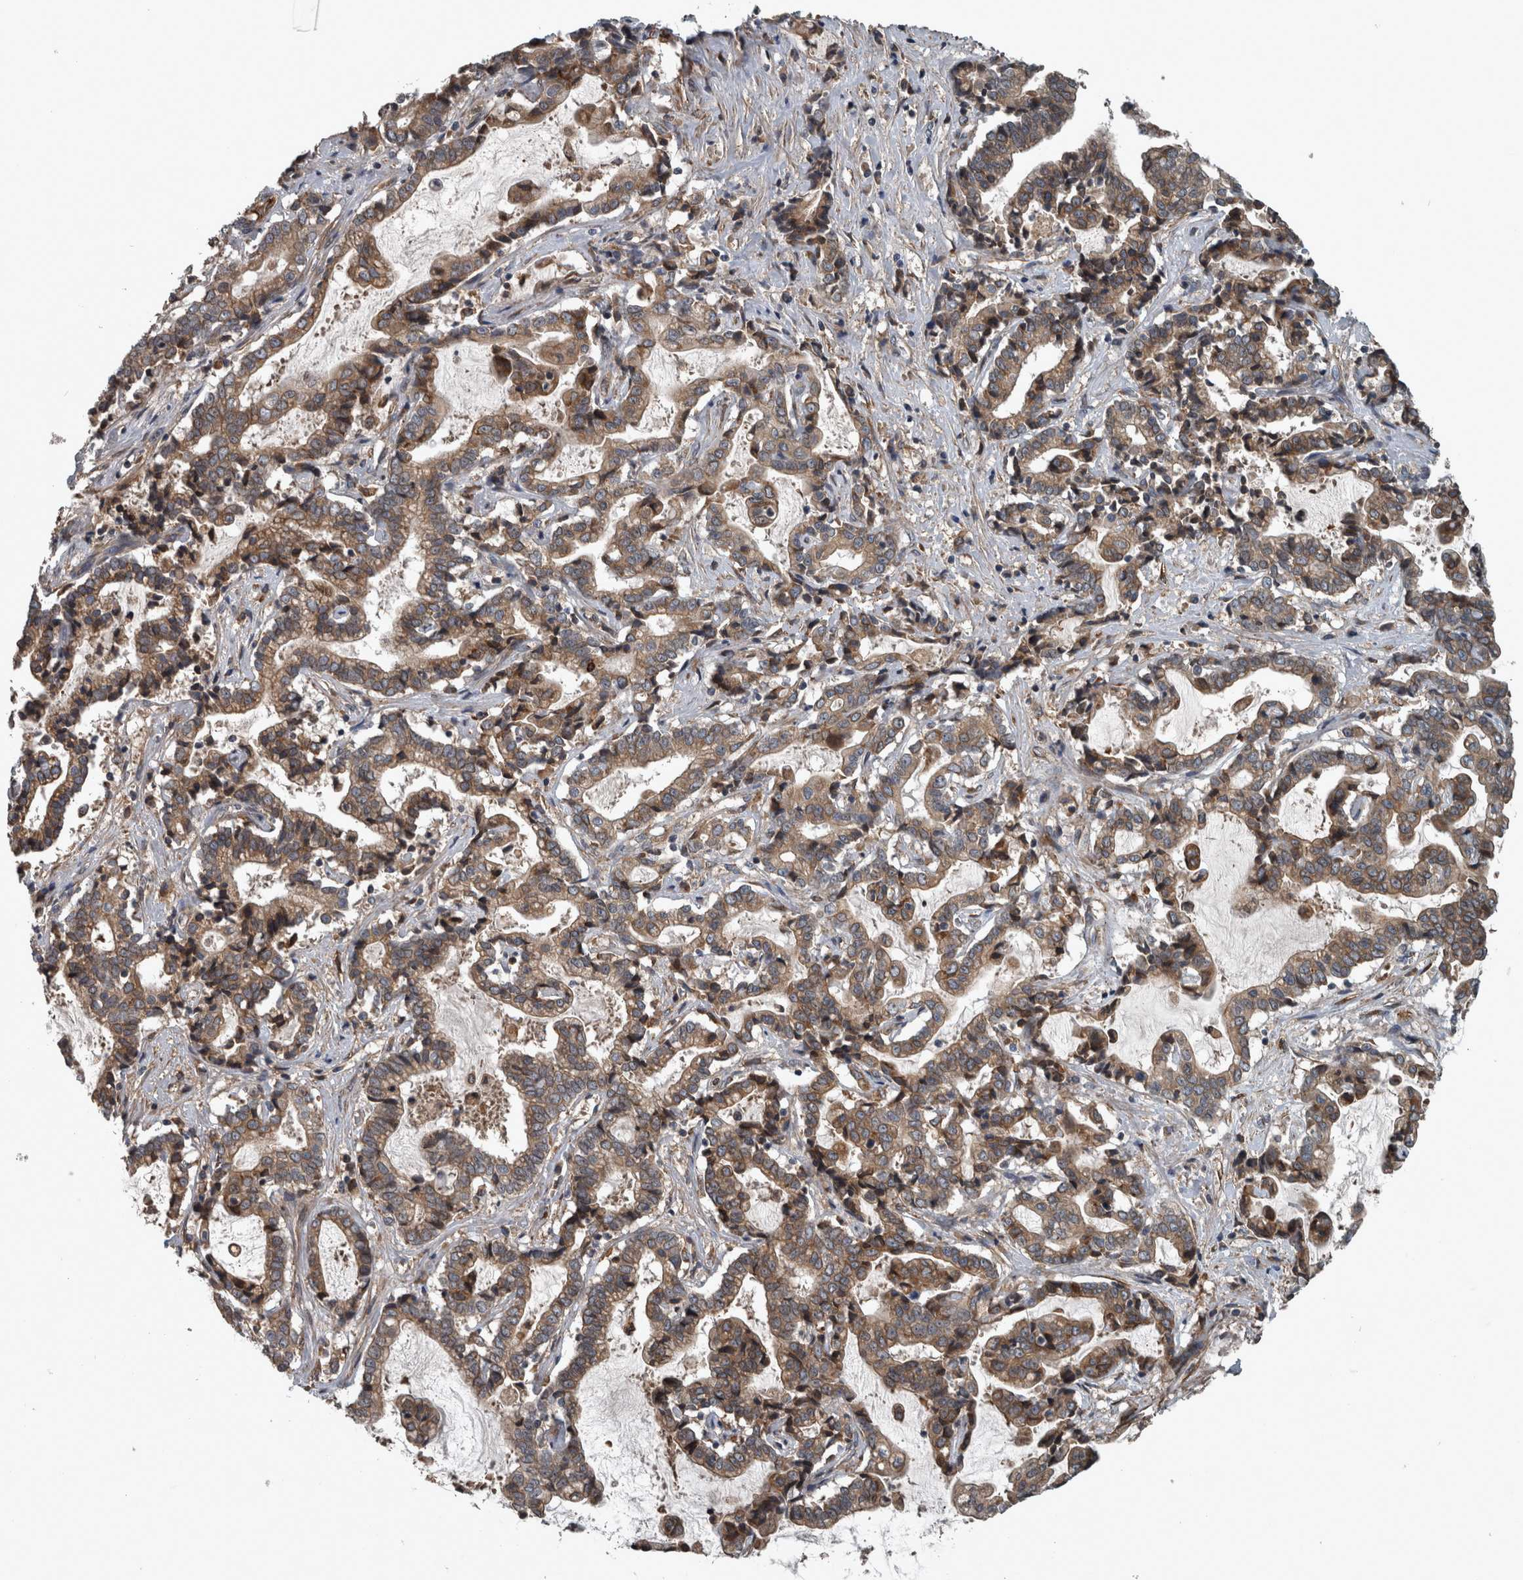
{"staining": {"intensity": "weak", "quantity": ">75%", "location": "cytoplasmic/membranous"}, "tissue": "liver cancer", "cell_type": "Tumor cells", "image_type": "cancer", "snomed": [{"axis": "morphology", "description": "Cholangiocarcinoma"}, {"axis": "topography", "description": "Liver"}], "caption": "A brown stain highlights weak cytoplasmic/membranous positivity of a protein in human liver cancer tumor cells. (brown staining indicates protein expression, while blue staining denotes nuclei).", "gene": "EXOC8", "patient": {"sex": "male", "age": 57}}